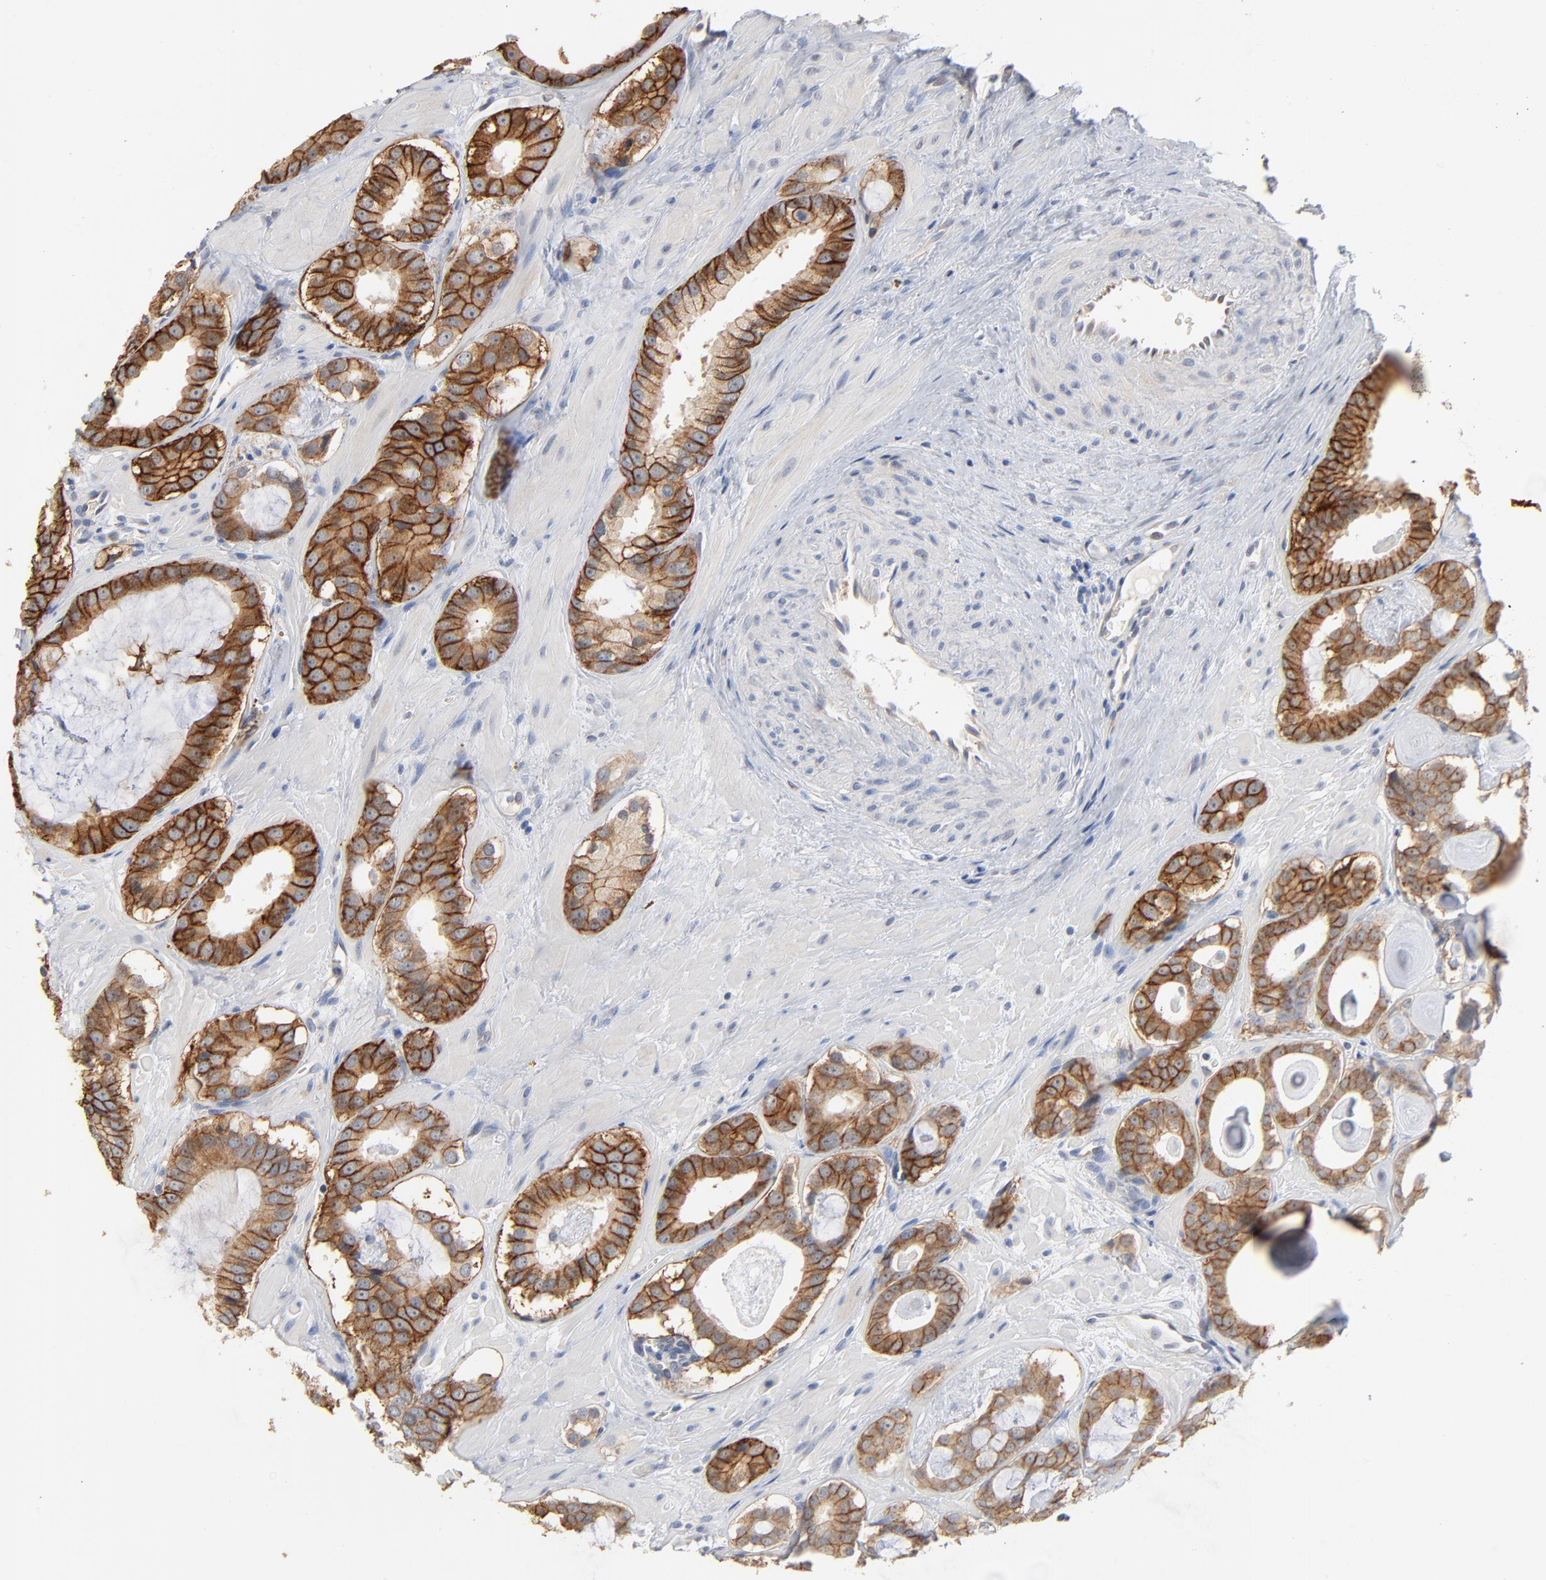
{"staining": {"intensity": "moderate", "quantity": ">75%", "location": "cytoplasmic/membranous"}, "tissue": "prostate cancer", "cell_type": "Tumor cells", "image_type": "cancer", "snomed": [{"axis": "morphology", "description": "Adenocarcinoma, Low grade"}, {"axis": "topography", "description": "Prostate"}], "caption": "Human prostate cancer stained for a protein (brown) displays moderate cytoplasmic/membranous positive staining in about >75% of tumor cells.", "gene": "EPCAM", "patient": {"sex": "male", "age": 57}}